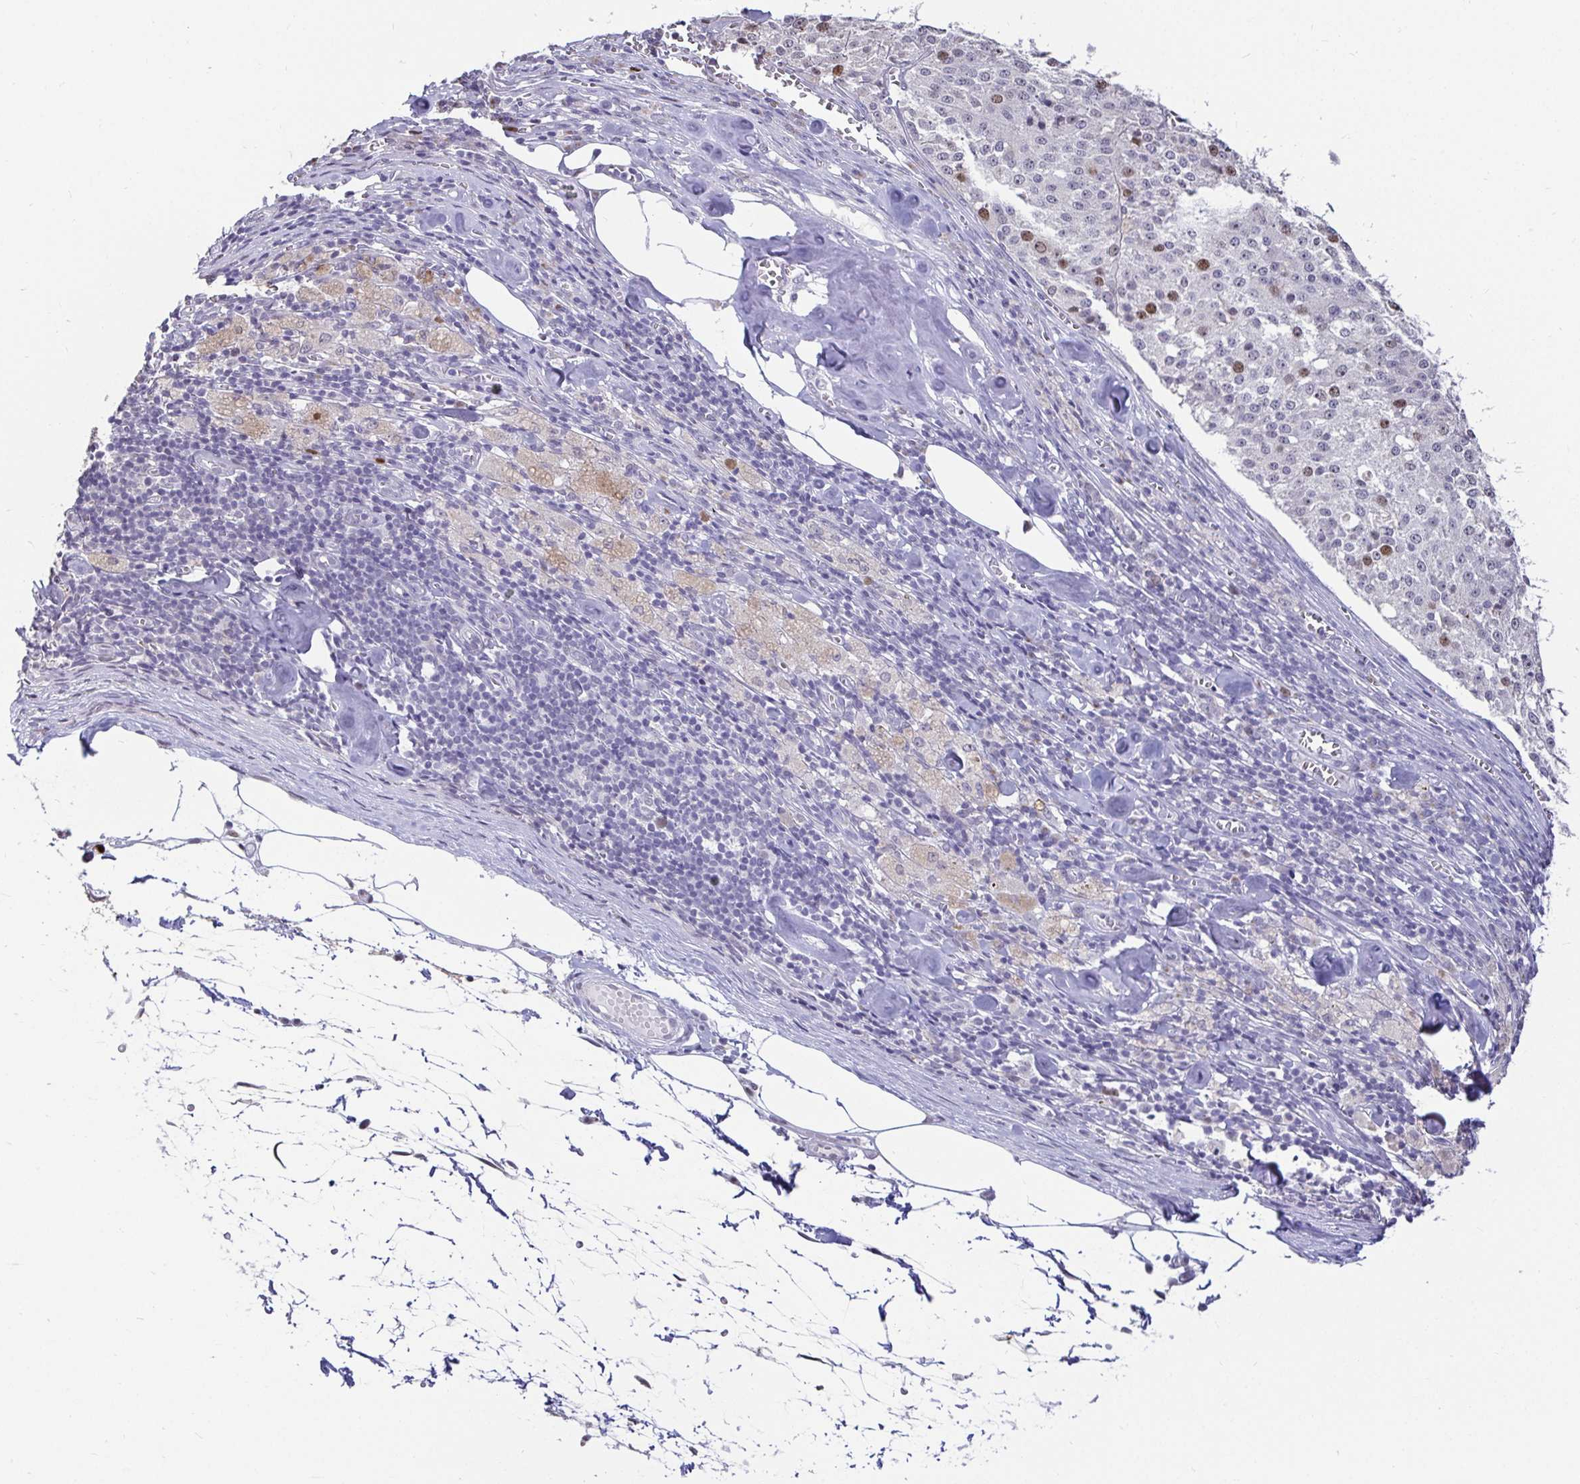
{"staining": {"intensity": "moderate", "quantity": "<25%", "location": "nuclear"}, "tissue": "melanoma", "cell_type": "Tumor cells", "image_type": "cancer", "snomed": [{"axis": "morphology", "description": "Malignant melanoma, Metastatic site"}, {"axis": "topography", "description": "Lymph node"}], "caption": "Human malignant melanoma (metastatic site) stained for a protein (brown) demonstrates moderate nuclear positive staining in about <25% of tumor cells.", "gene": "ANLN", "patient": {"sex": "female", "age": 64}}